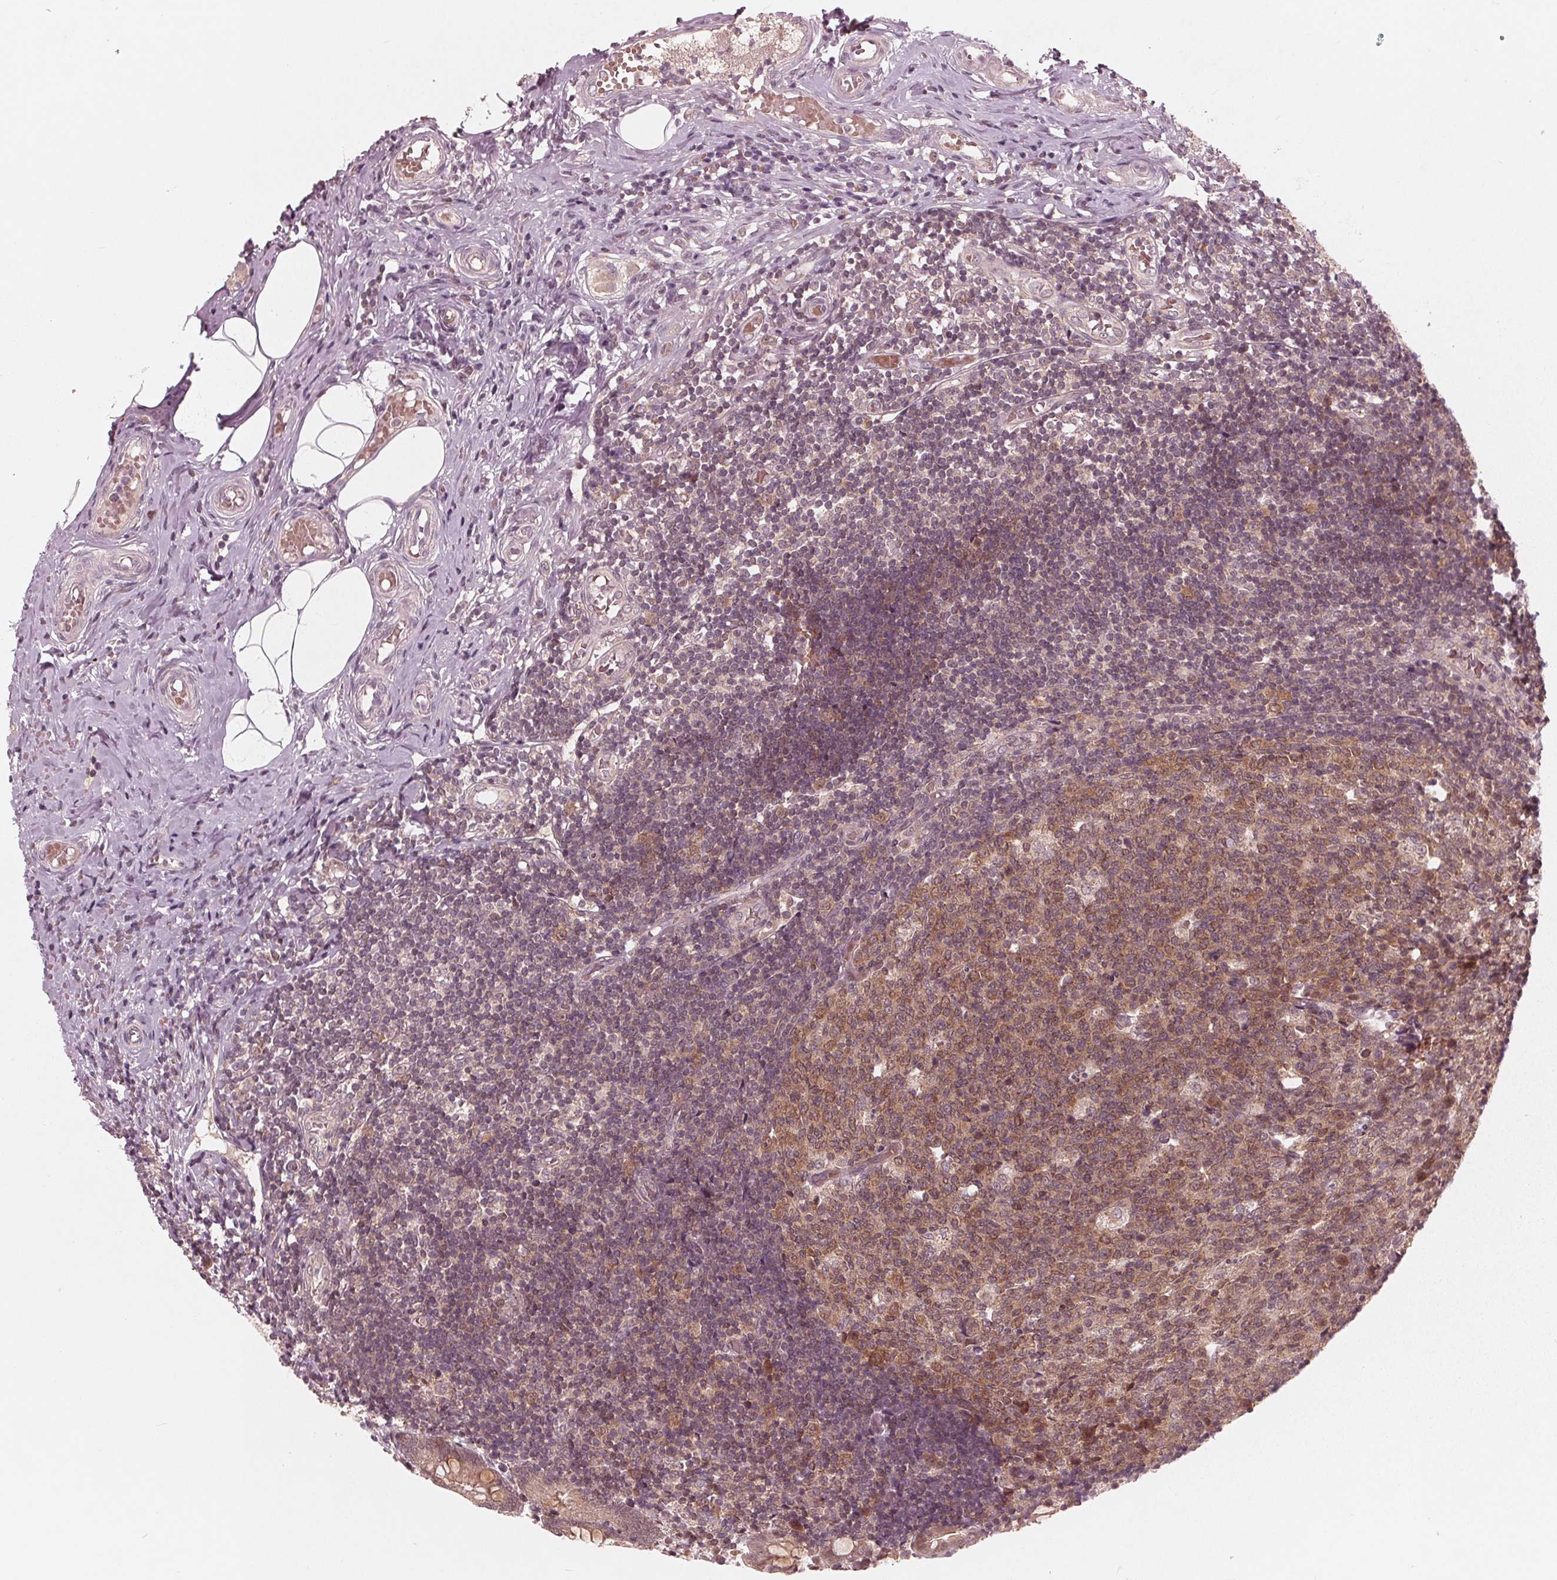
{"staining": {"intensity": "moderate", "quantity": "25%-75%", "location": "cytoplasmic/membranous"}, "tissue": "appendix", "cell_type": "Glandular cells", "image_type": "normal", "snomed": [{"axis": "morphology", "description": "Normal tissue, NOS"}, {"axis": "topography", "description": "Appendix"}], "caption": "Moderate cytoplasmic/membranous protein positivity is present in approximately 25%-75% of glandular cells in appendix. (Brightfield microscopy of DAB IHC at high magnification).", "gene": "UBALD1", "patient": {"sex": "female", "age": 32}}